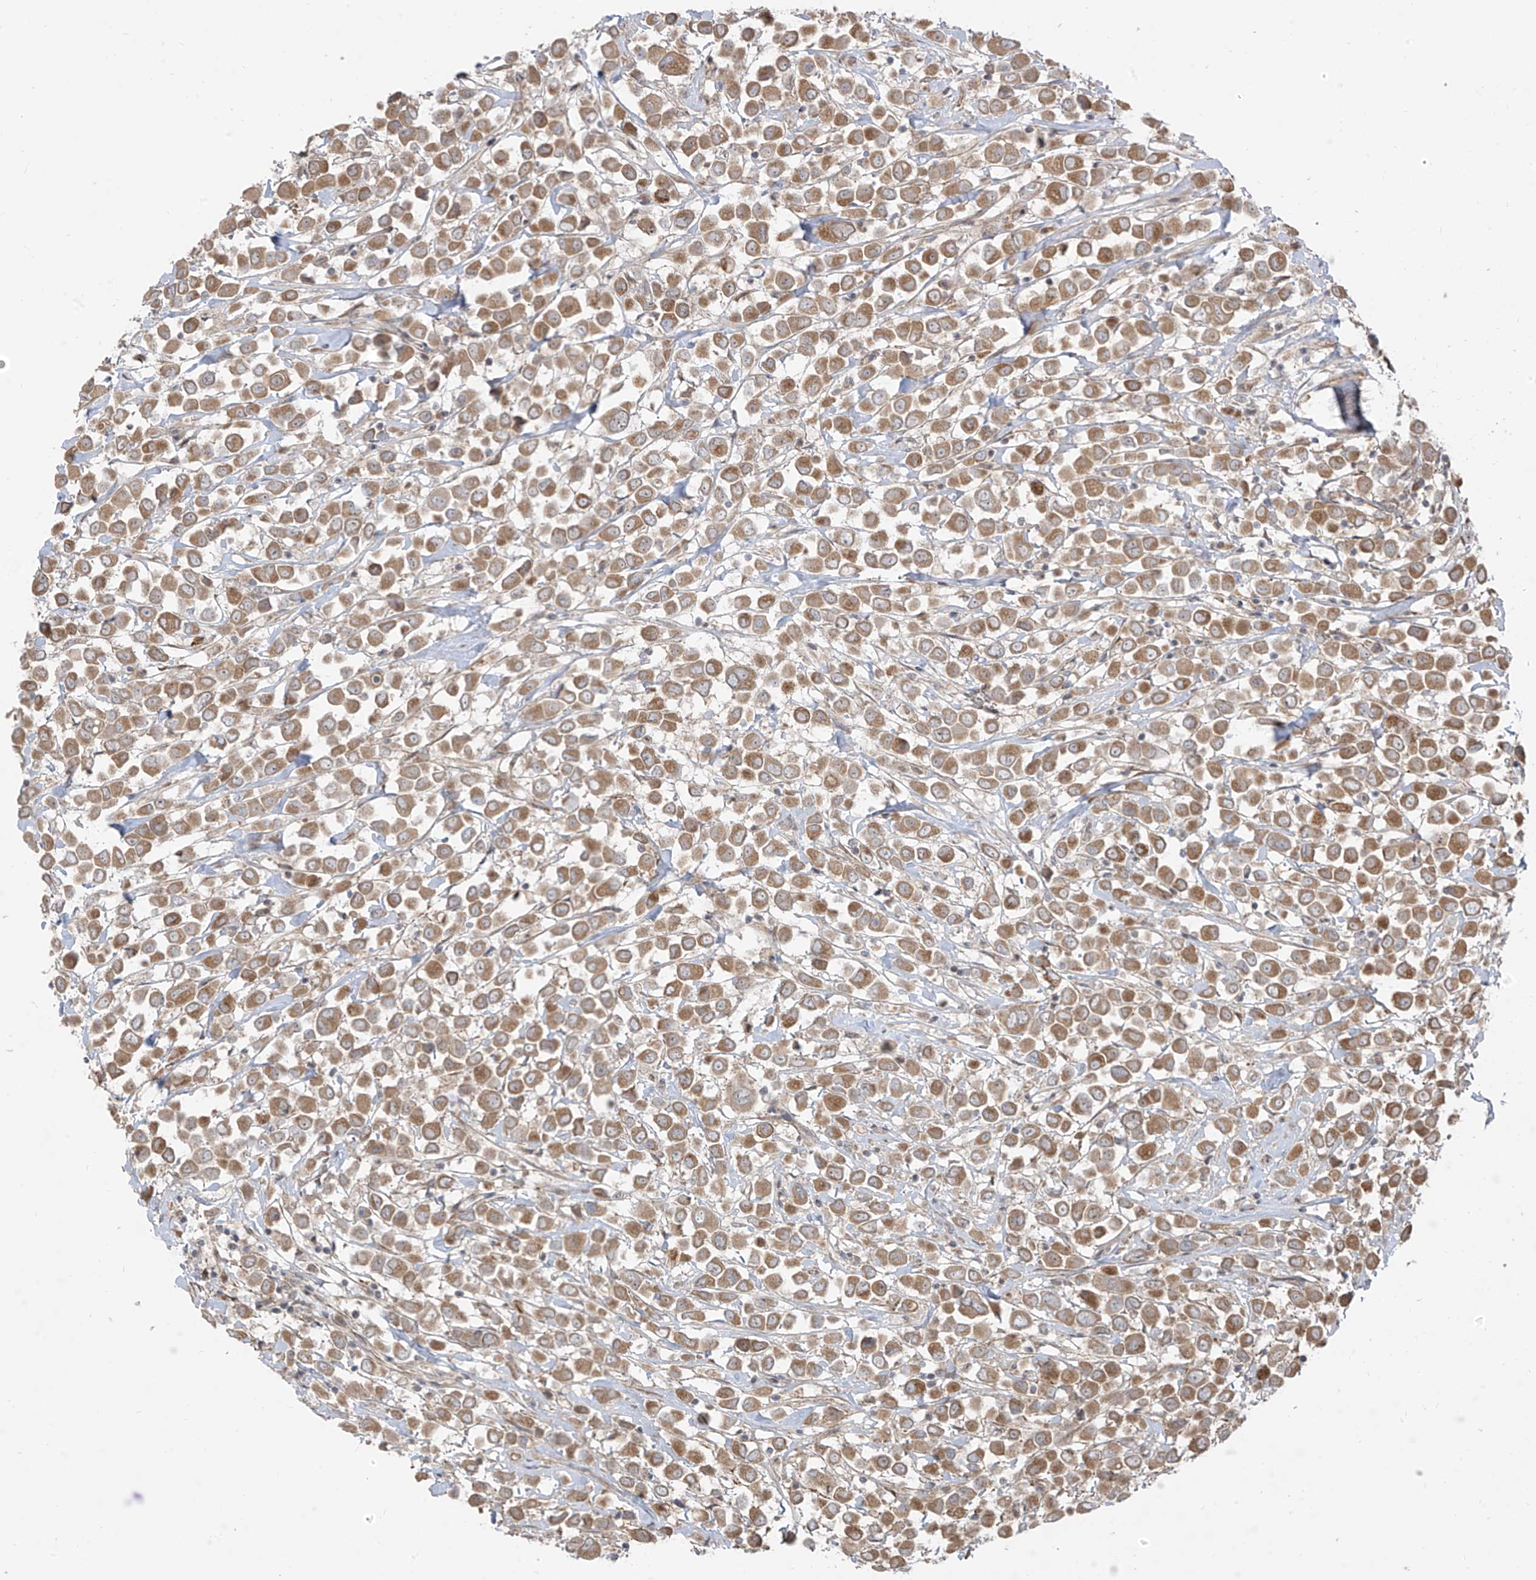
{"staining": {"intensity": "moderate", "quantity": ">75%", "location": "cytoplasmic/membranous"}, "tissue": "breast cancer", "cell_type": "Tumor cells", "image_type": "cancer", "snomed": [{"axis": "morphology", "description": "Duct carcinoma"}, {"axis": "topography", "description": "Breast"}], "caption": "Immunohistochemical staining of breast cancer (invasive ductal carcinoma) displays medium levels of moderate cytoplasmic/membranous staining in about >75% of tumor cells.", "gene": "PDE11A", "patient": {"sex": "female", "age": 61}}